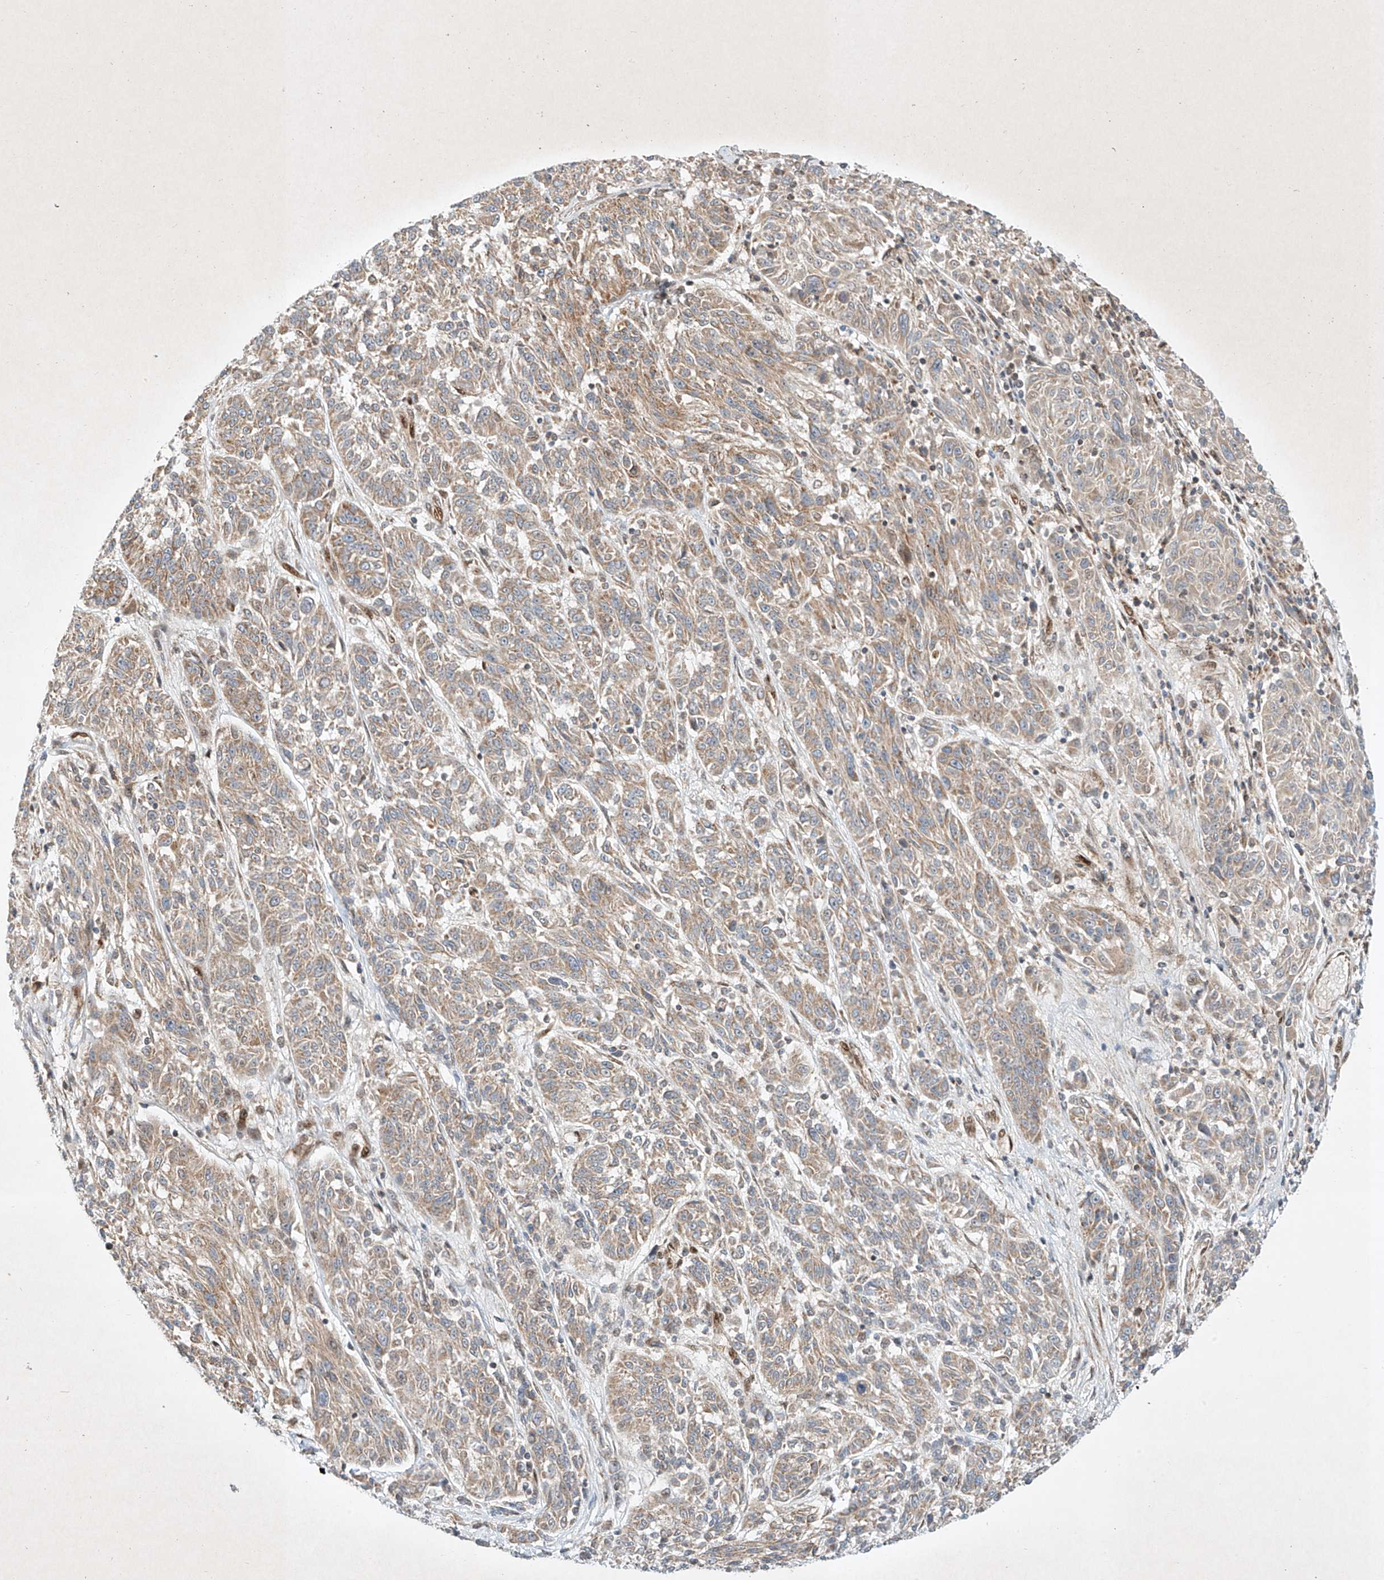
{"staining": {"intensity": "weak", "quantity": "25%-75%", "location": "cytoplasmic/membranous"}, "tissue": "melanoma", "cell_type": "Tumor cells", "image_type": "cancer", "snomed": [{"axis": "morphology", "description": "Malignant melanoma, NOS"}, {"axis": "topography", "description": "Skin"}], "caption": "The immunohistochemical stain labels weak cytoplasmic/membranous staining in tumor cells of malignant melanoma tissue. Using DAB (3,3'-diaminobenzidine) (brown) and hematoxylin (blue) stains, captured at high magnification using brightfield microscopy.", "gene": "EPG5", "patient": {"sex": "male", "age": 53}}